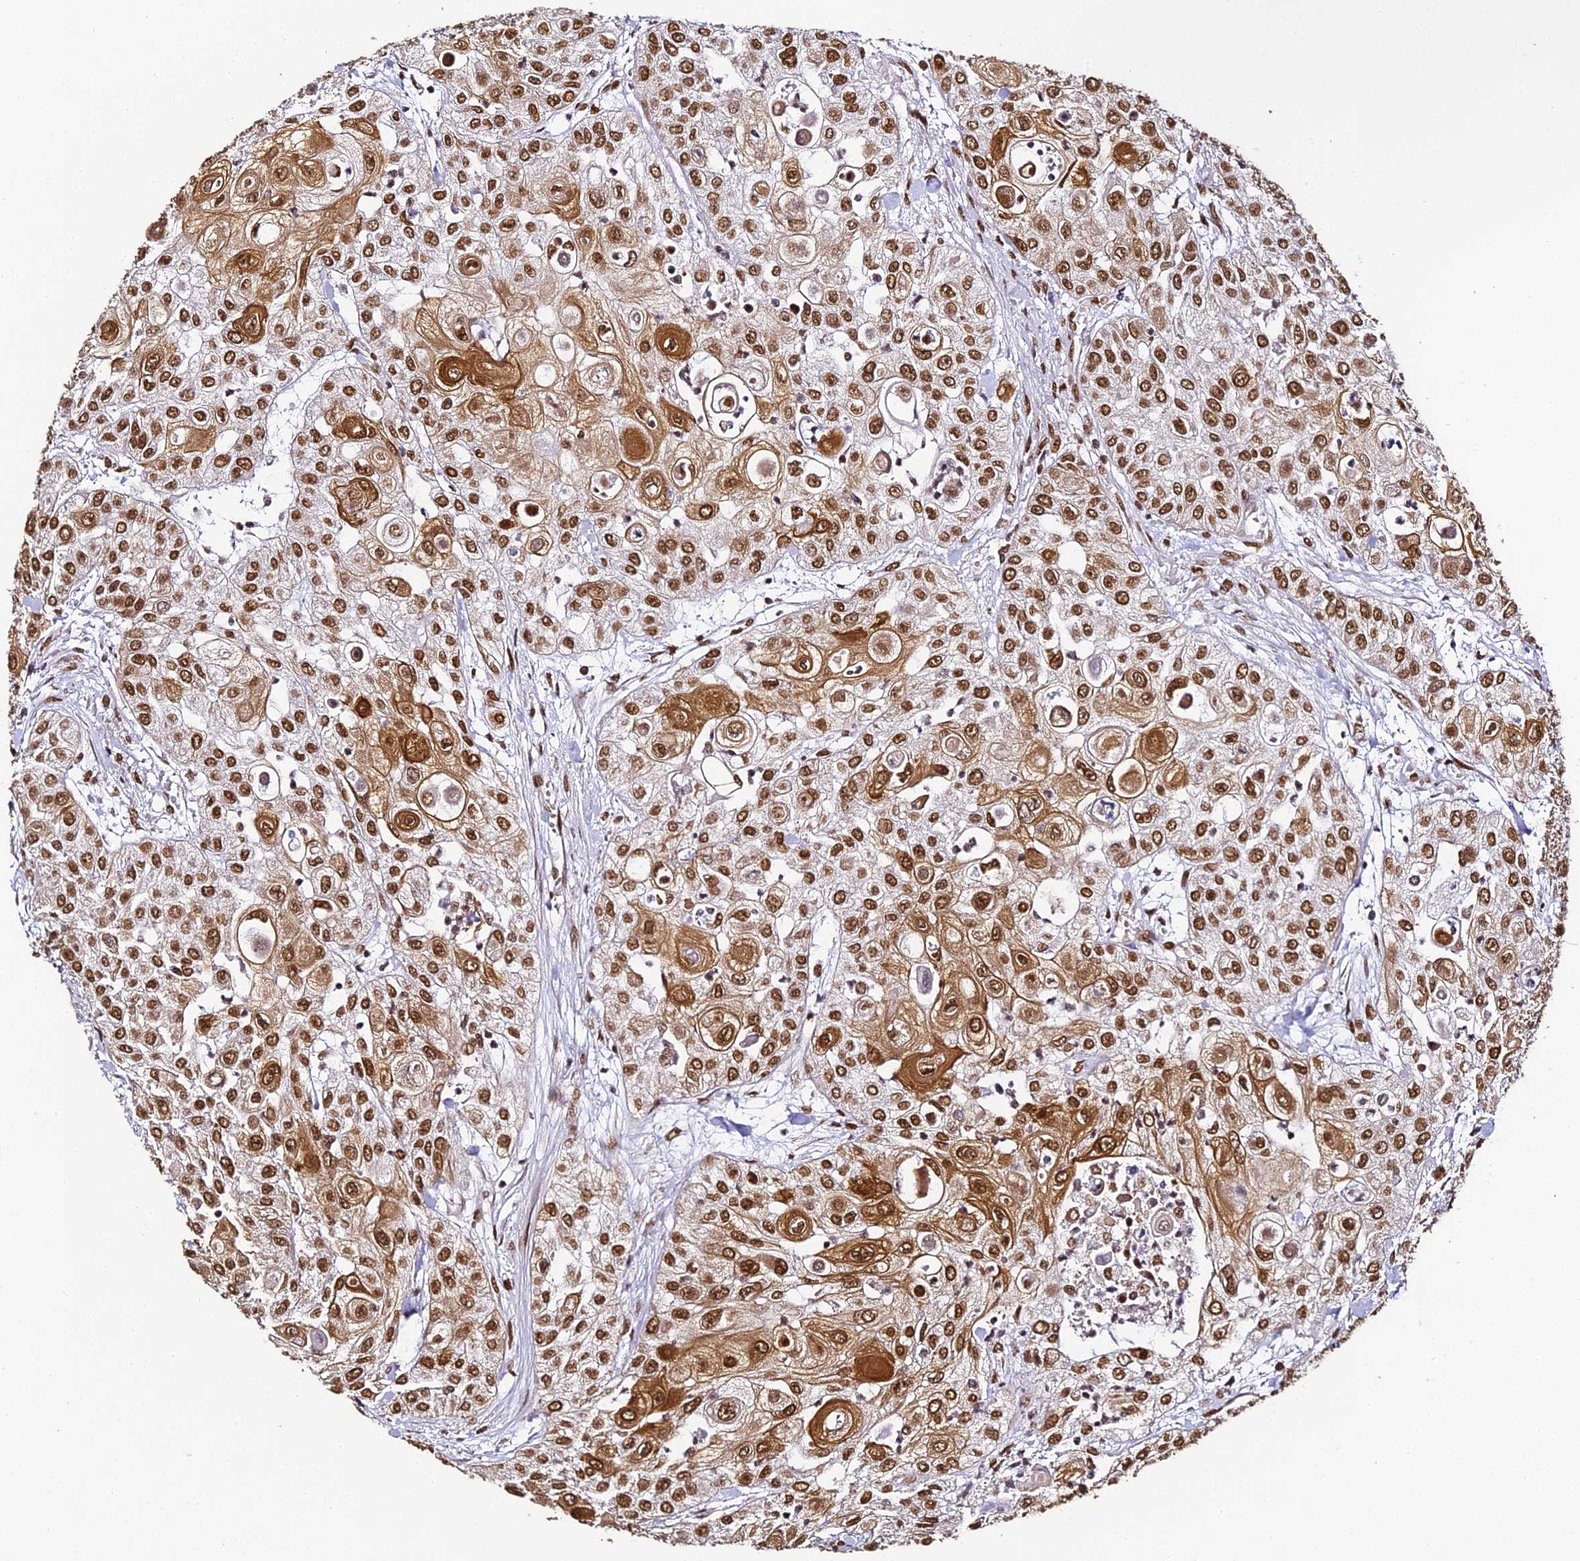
{"staining": {"intensity": "strong", "quantity": ">75%", "location": "cytoplasmic/membranous,nuclear"}, "tissue": "urothelial cancer", "cell_type": "Tumor cells", "image_type": "cancer", "snomed": [{"axis": "morphology", "description": "Urothelial carcinoma, High grade"}, {"axis": "topography", "description": "Urinary bladder"}], "caption": "Immunohistochemical staining of human high-grade urothelial carcinoma demonstrates high levels of strong cytoplasmic/membranous and nuclear protein positivity in approximately >75% of tumor cells. The staining was performed using DAB (3,3'-diaminobenzidine) to visualize the protein expression in brown, while the nuclei were stained in blue with hematoxylin (Magnification: 20x).", "gene": "HNRNPA1", "patient": {"sex": "female", "age": 79}}